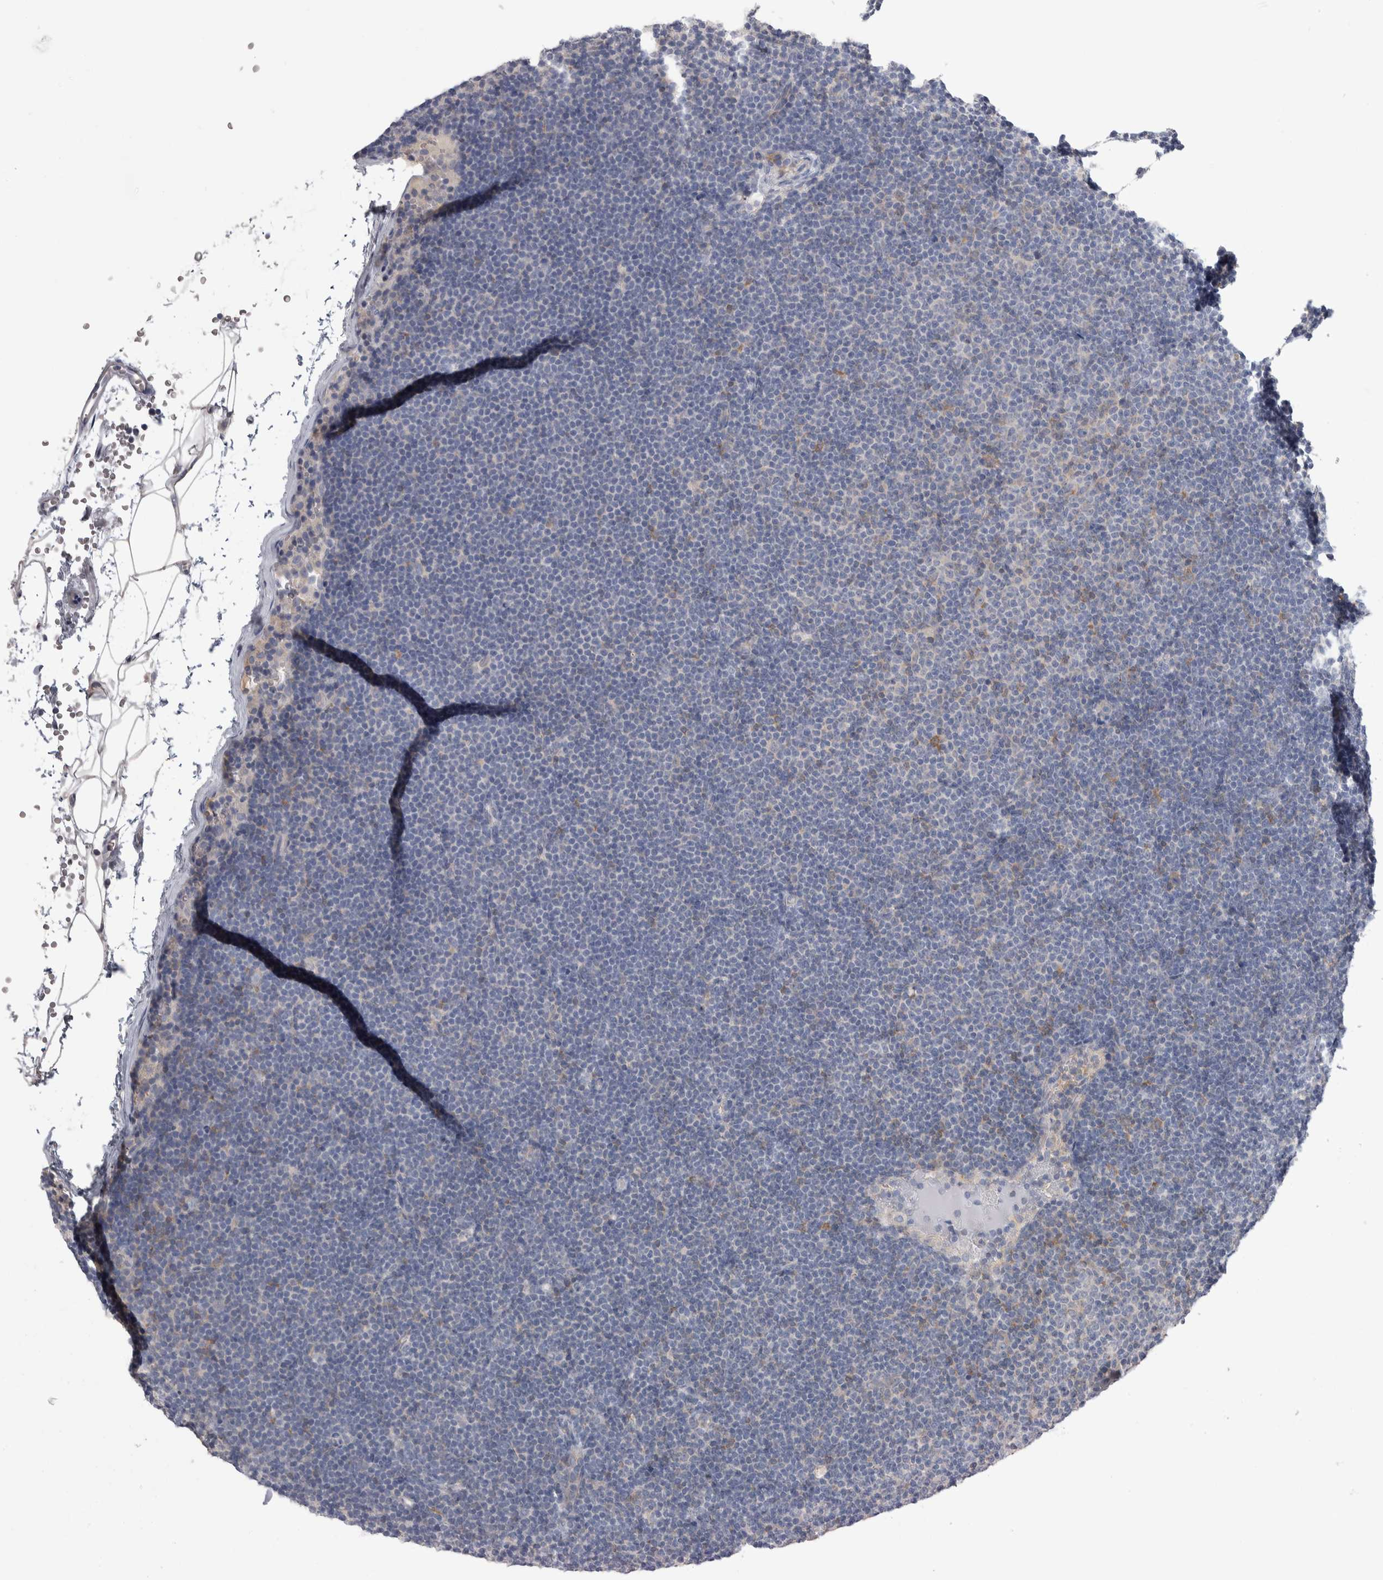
{"staining": {"intensity": "negative", "quantity": "none", "location": "none"}, "tissue": "lymphoma", "cell_type": "Tumor cells", "image_type": "cancer", "snomed": [{"axis": "morphology", "description": "Malignant lymphoma, non-Hodgkin's type, Low grade"}, {"axis": "topography", "description": "Lymph node"}], "caption": "Malignant lymphoma, non-Hodgkin's type (low-grade) was stained to show a protein in brown. There is no significant positivity in tumor cells.", "gene": "GPHN", "patient": {"sex": "female", "age": 53}}